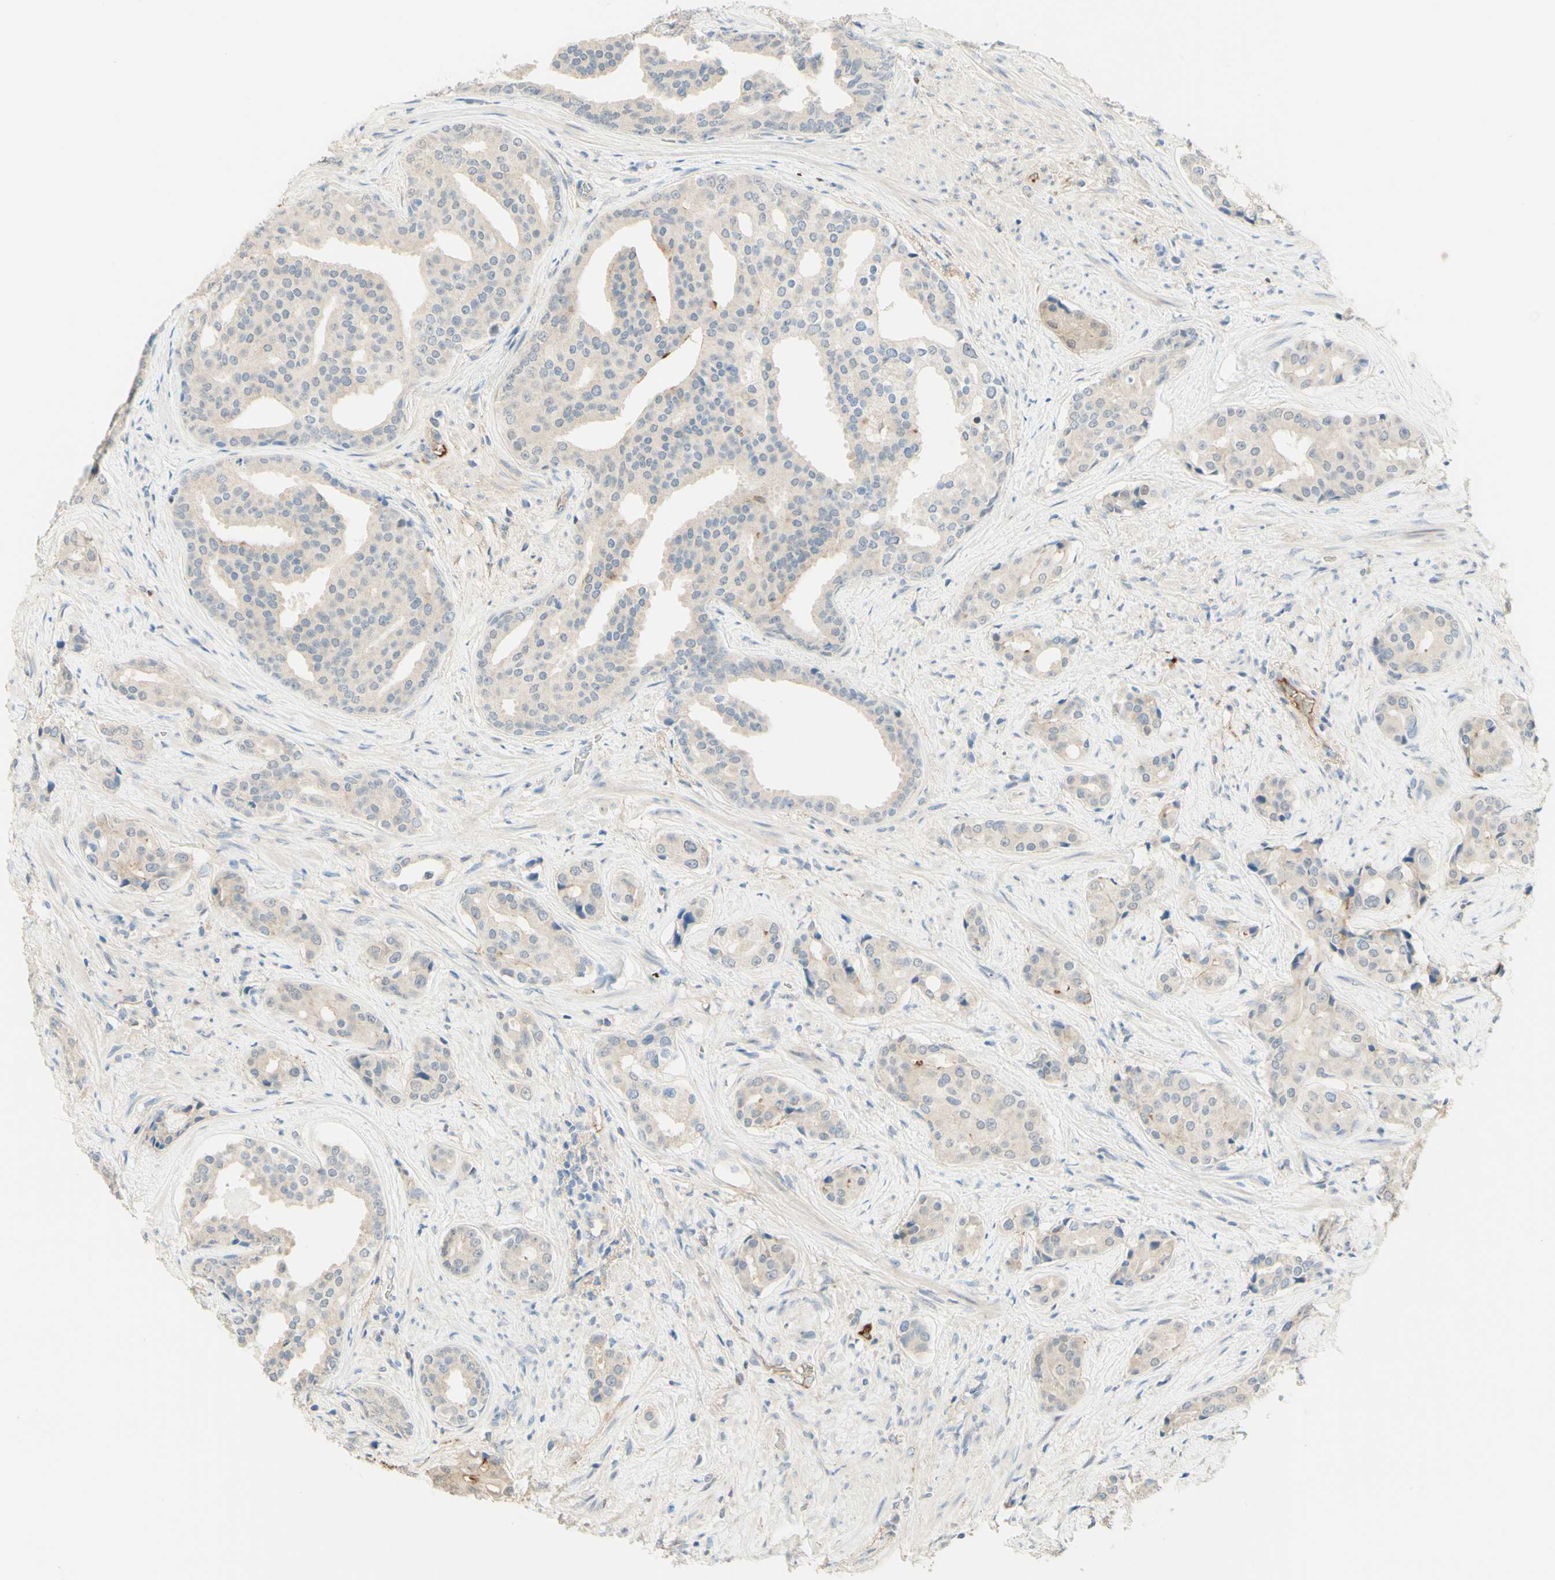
{"staining": {"intensity": "weak", "quantity": "<25%", "location": "cytoplasmic/membranous"}, "tissue": "prostate cancer", "cell_type": "Tumor cells", "image_type": "cancer", "snomed": [{"axis": "morphology", "description": "Adenocarcinoma, High grade"}, {"axis": "topography", "description": "Prostate"}], "caption": "Tumor cells are negative for protein expression in human prostate cancer. (DAB immunohistochemistry with hematoxylin counter stain).", "gene": "ANGPT2", "patient": {"sex": "male", "age": 71}}